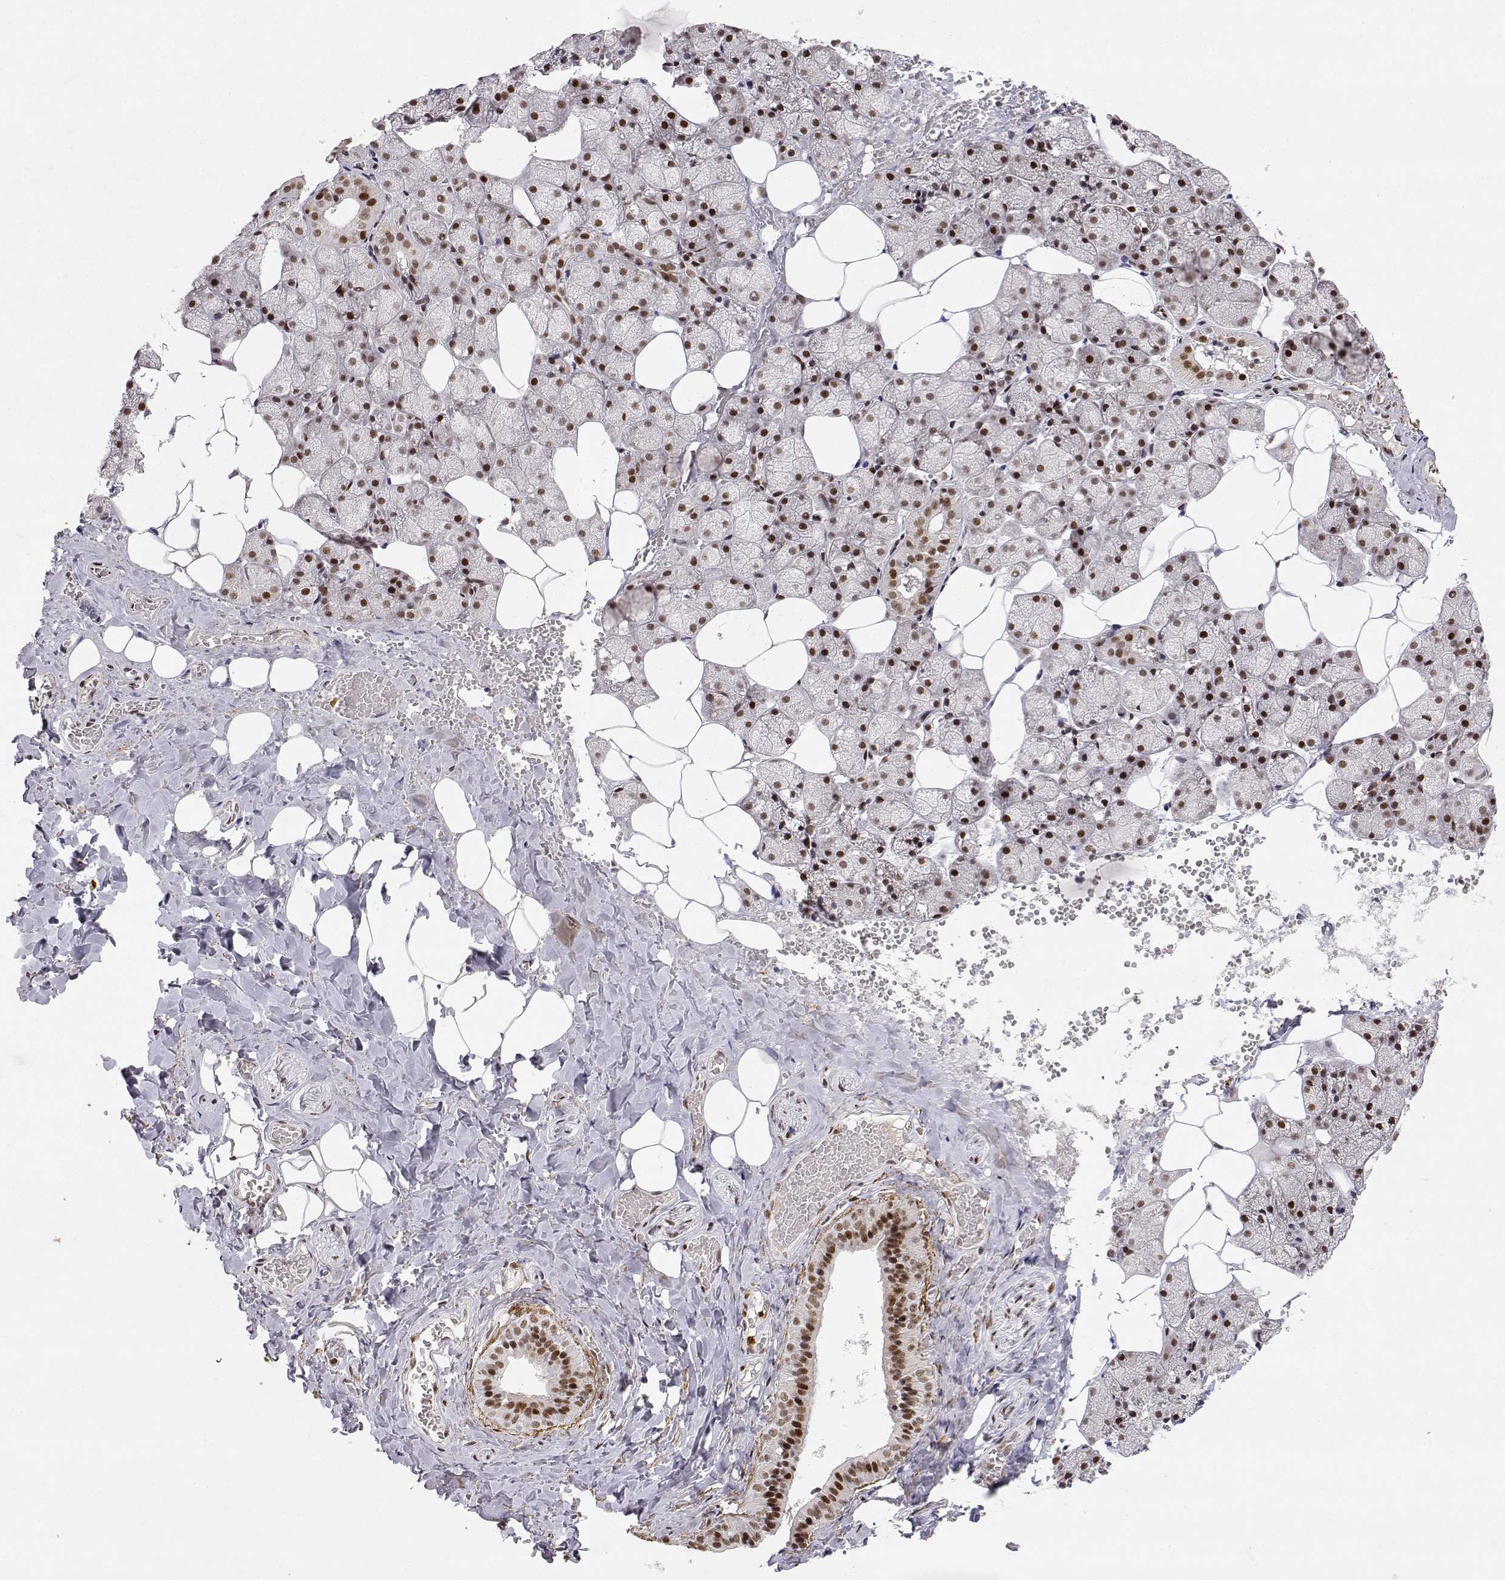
{"staining": {"intensity": "moderate", "quantity": ">75%", "location": "nuclear"}, "tissue": "salivary gland", "cell_type": "Glandular cells", "image_type": "normal", "snomed": [{"axis": "morphology", "description": "Normal tissue, NOS"}, {"axis": "topography", "description": "Salivary gland"}], "caption": "Moderate nuclear protein expression is identified in about >75% of glandular cells in salivary gland.", "gene": "RSF1", "patient": {"sex": "male", "age": 38}}